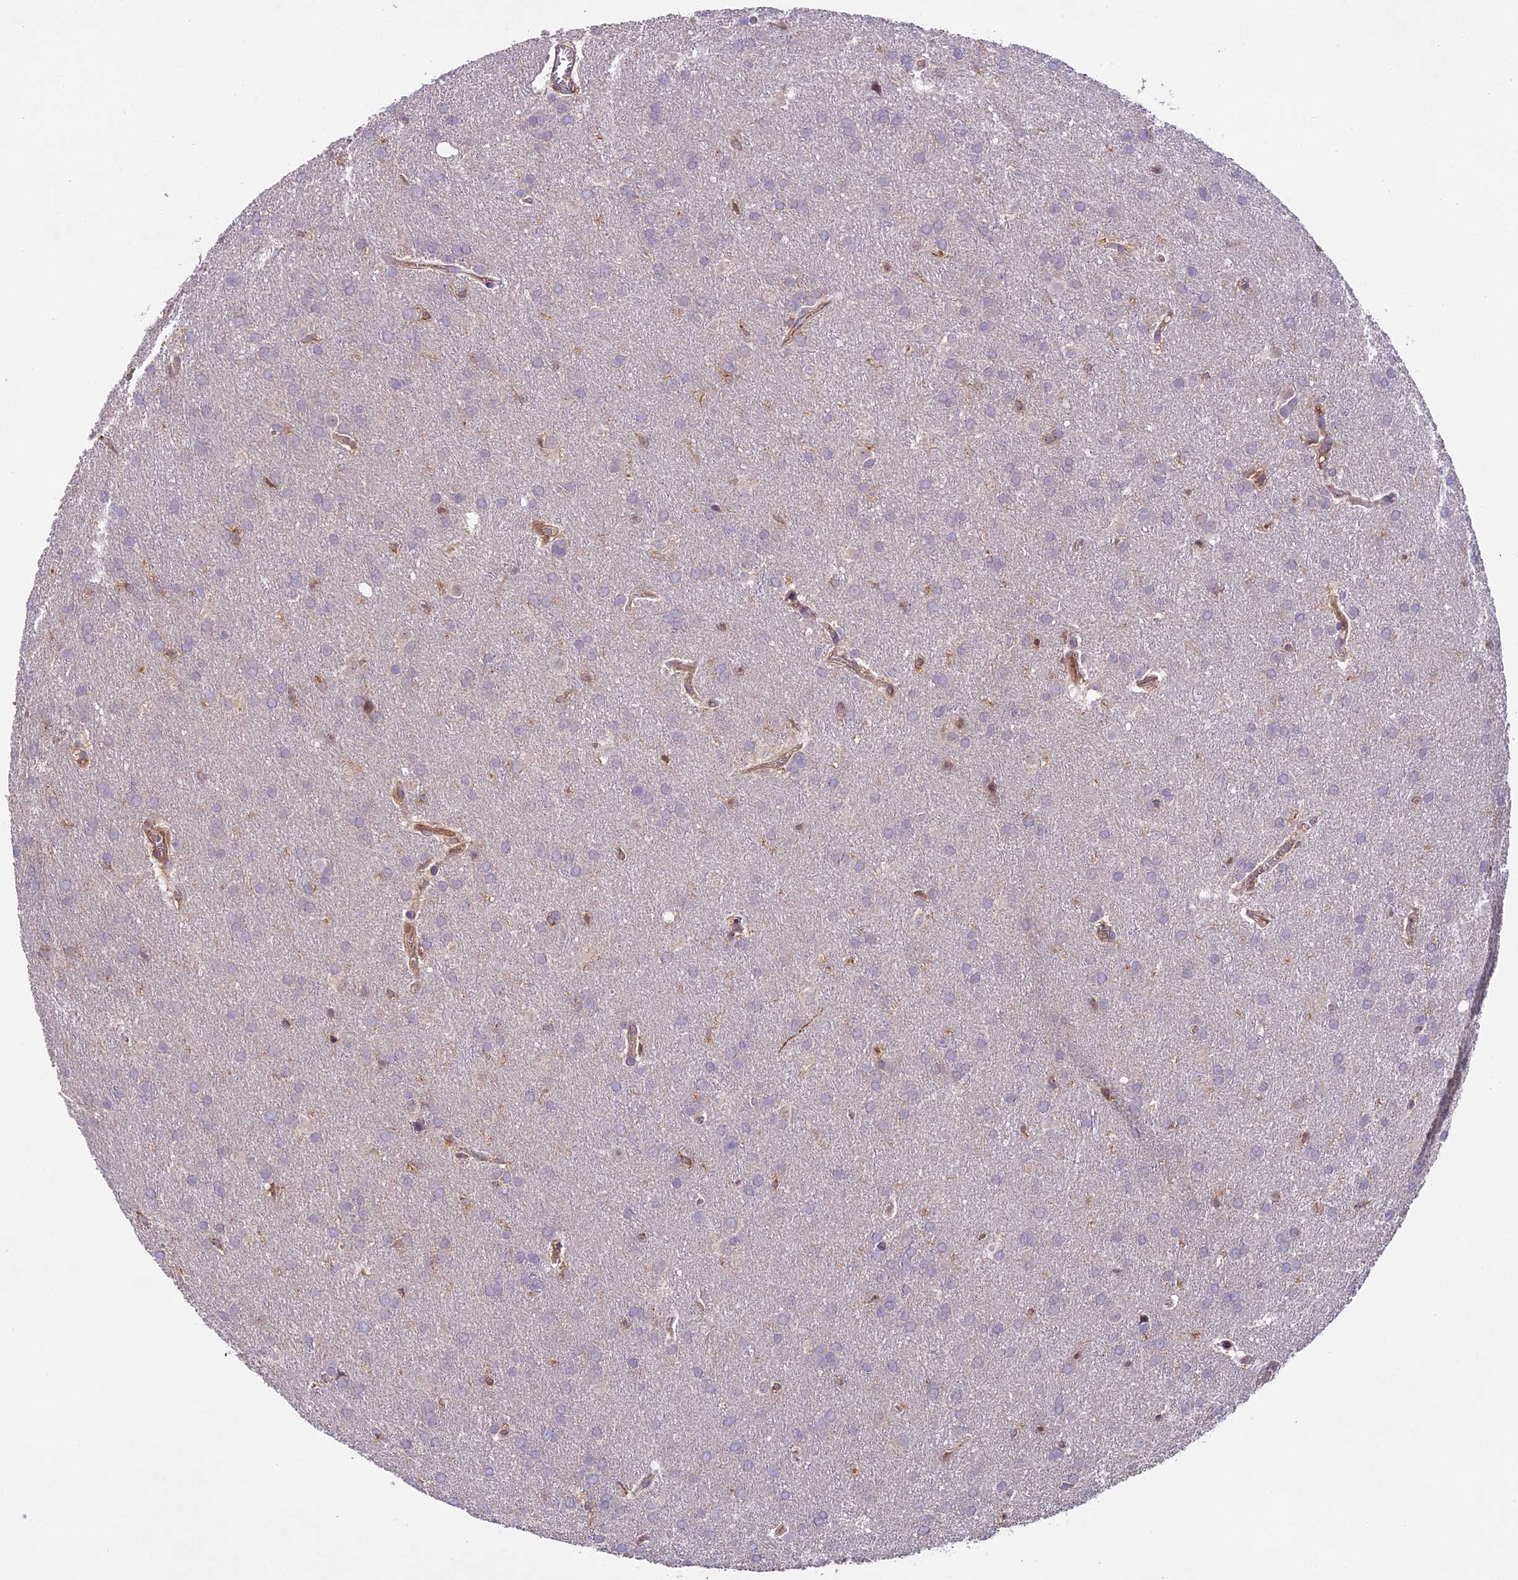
{"staining": {"intensity": "negative", "quantity": "none", "location": "none"}, "tissue": "glioma", "cell_type": "Tumor cells", "image_type": "cancer", "snomed": [{"axis": "morphology", "description": "Glioma, malignant, Low grade"}, {"axis": "topography", "description": "Brain"}], "caption": "Immunohistochemistry photomicrograph of glioma stained for a protein (brown), which exhibits no positivity in tumor cells.", "gene": "TBC1D1", "patient": {"sex": "female", "age": 32}}